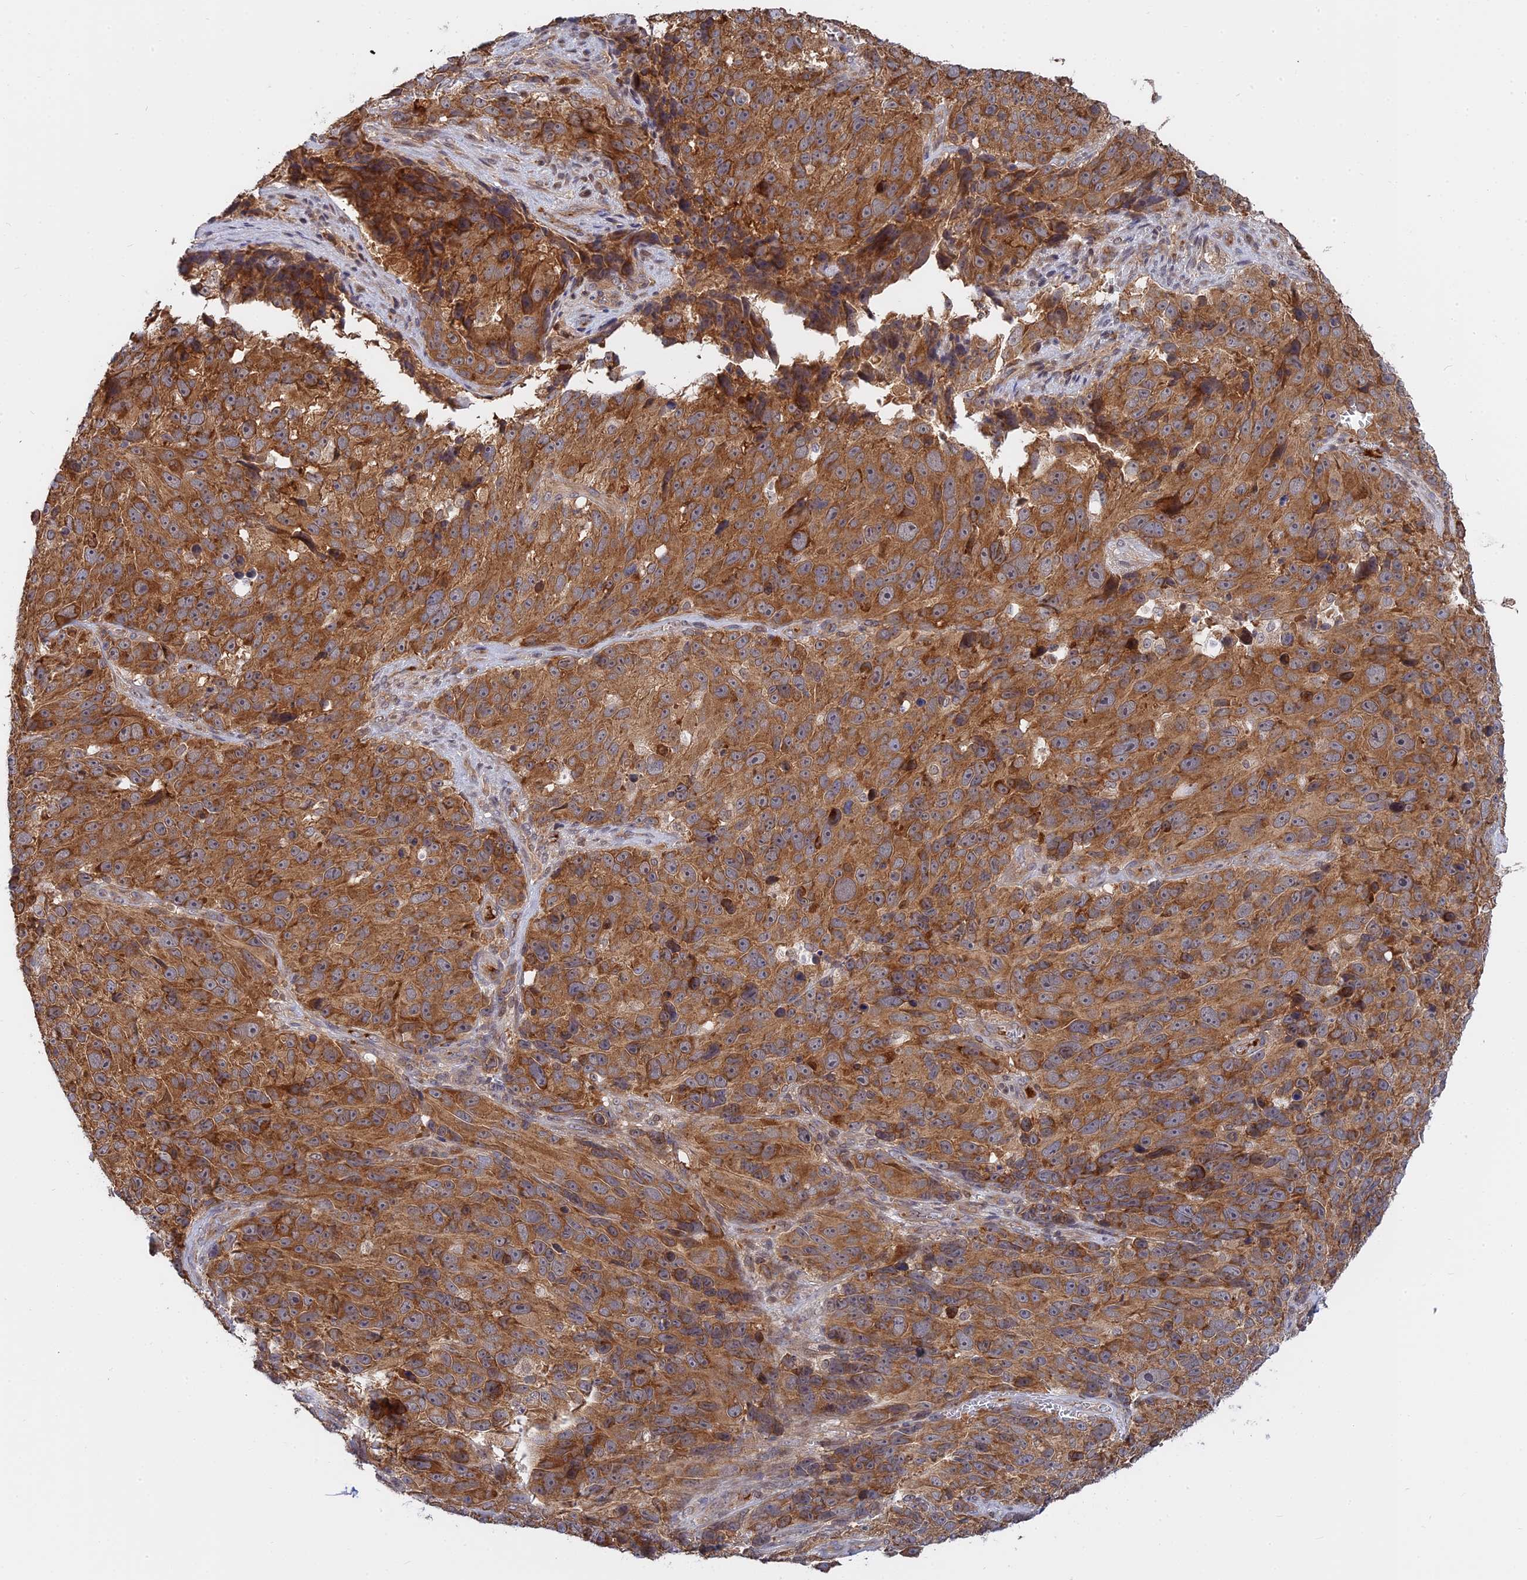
{"staining": {"intensity": "moderate", "quantity": ">75%", "location": "cytoplasmic/membranous"}, "tissue": "melanoma", "cell_type": "Tumor cells", "image_type": "cancer", "snomed": [{"axis": "morphology", "description": "Malignant melanoma, NOS"}, {"axis": "topography", "description": "Skin"}], "caption": "Melanoma stained for a protein displays moderate cytoplasmic/membranous positivity in tumor cells.", "gene": "IL21R", "patient": {"sex": "male", "age": 84}}